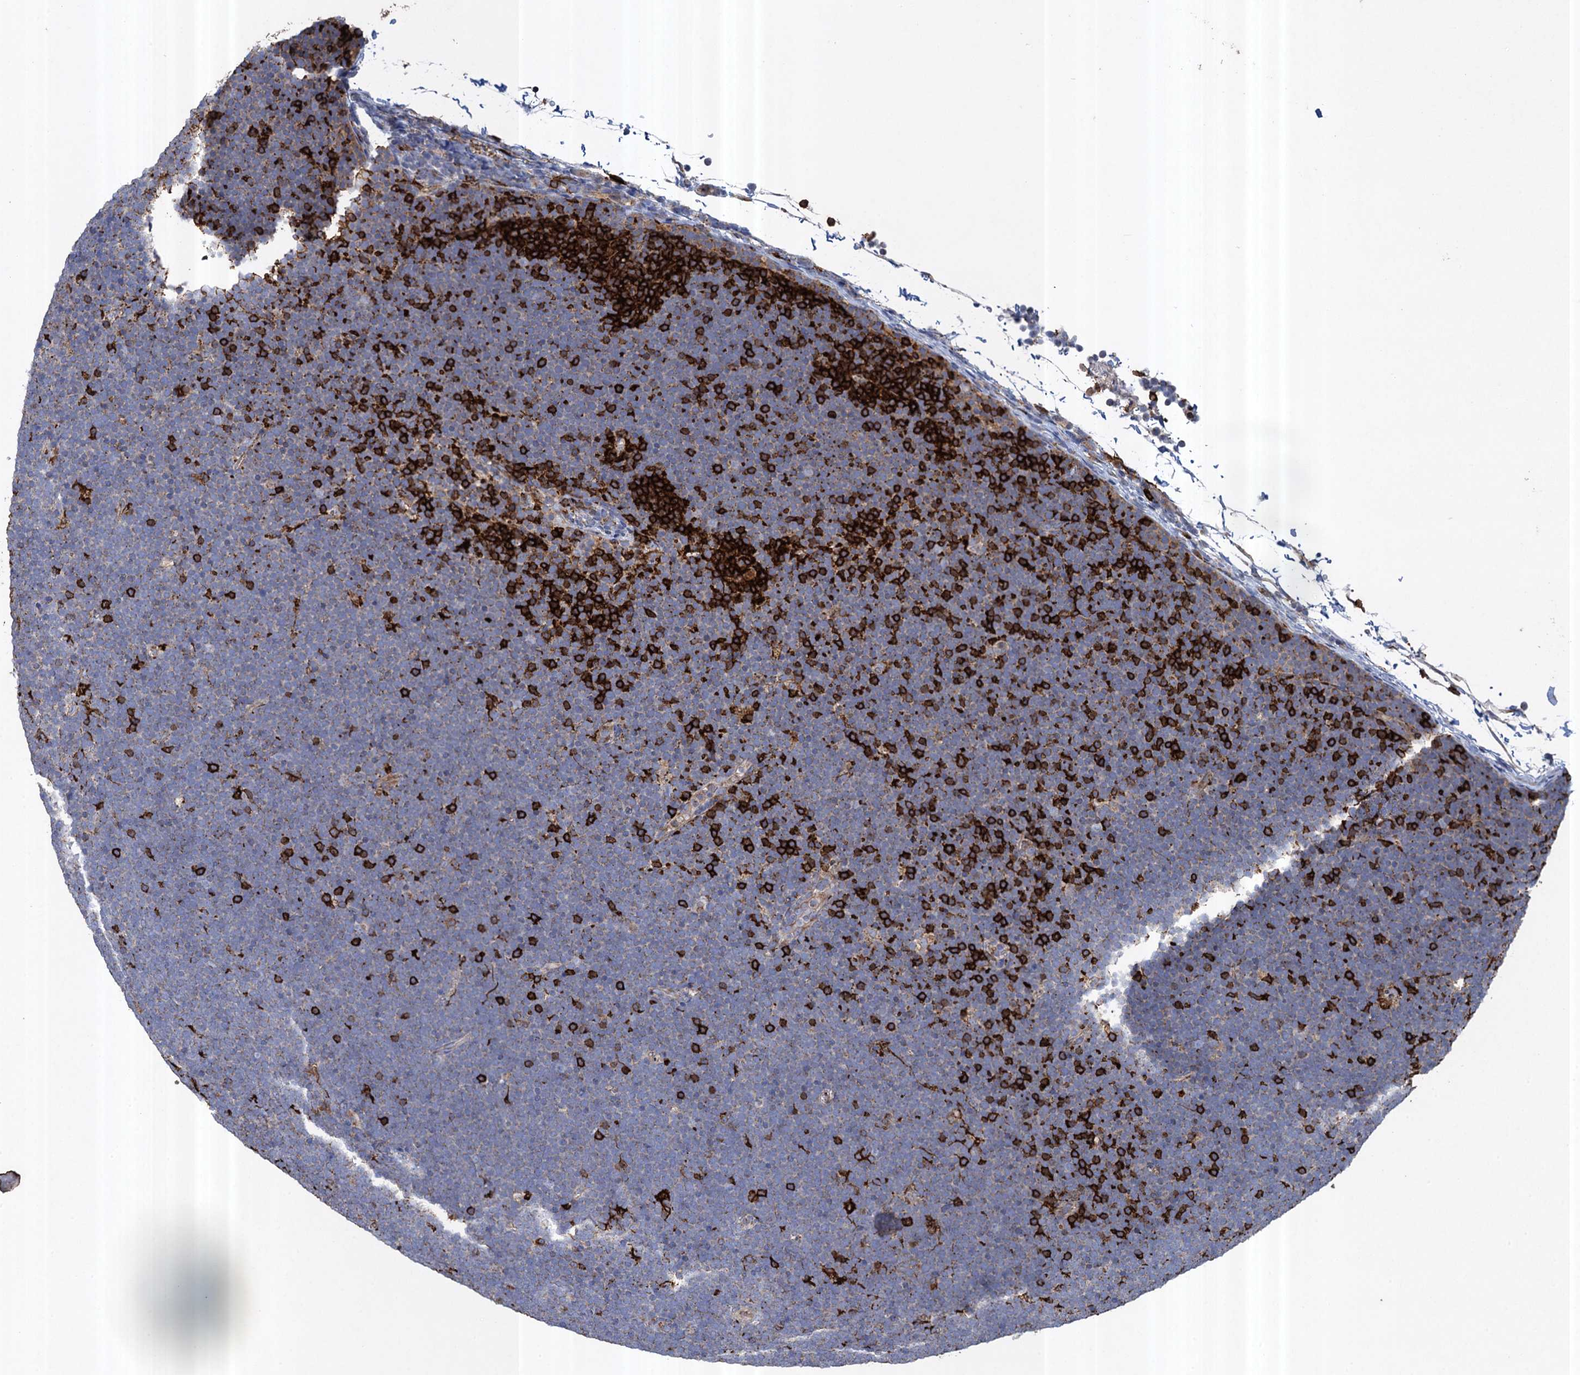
{"staining": {"intensity": "strong", "quantity": "<25%", "location": "cytoplasmic/membranous"}, "tissue": "lymphoma", "cell_type": "Tumor cells", "image_type": "cancer", "snomed": [{"axis": "morphology", "description": "Malignant lymphoma, non-Hodgkin's type, High grade"}, {"axis": "topography", "description": "Lymph node"}], "caption": "IHC histopathology image of human lymphoma stained for a protein (brown), which reveals medium levels of strong cytoplasmic/membranous positivity in approximately <25% of tumor cells.", "gene": "TXNDC11", "patient": {"sex": "male", "age": 13}}